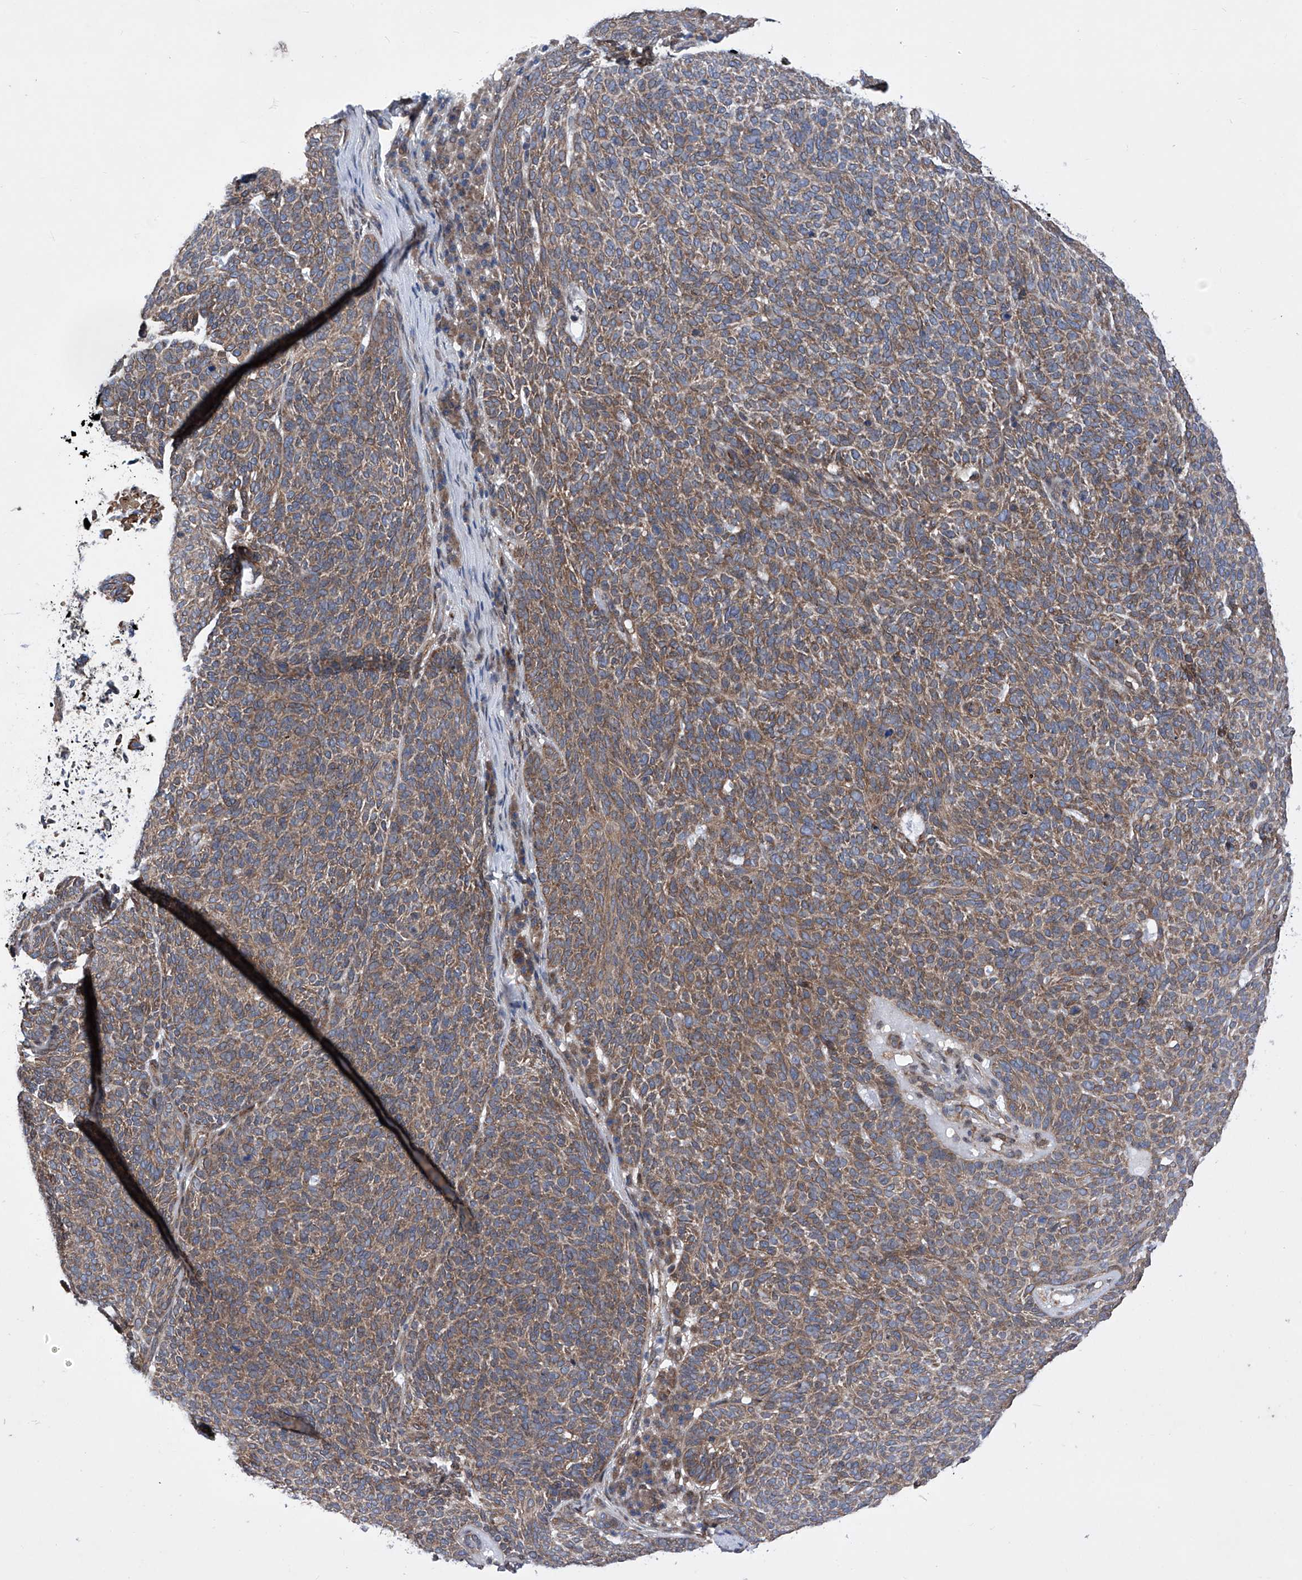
{"staining": {"intensity": "moderate", "quantity": ">75%", "location": "cytoplasmic/membranous"}, "tissue": "skin cancer", "cell_type": "Tumor cells", "image_type": "cancer", "snomed": [{"axis": "morphology", "description": "Squamous cell carcinoma, NOS"}, {"axis": "topography", "description": "Skin"}], "caption": "Human skin cancer stained with a protein marker exhibits moderate staining in tumor cells.", "gene": "KTI12", "patient": {"sex": "female", "age": 90}}